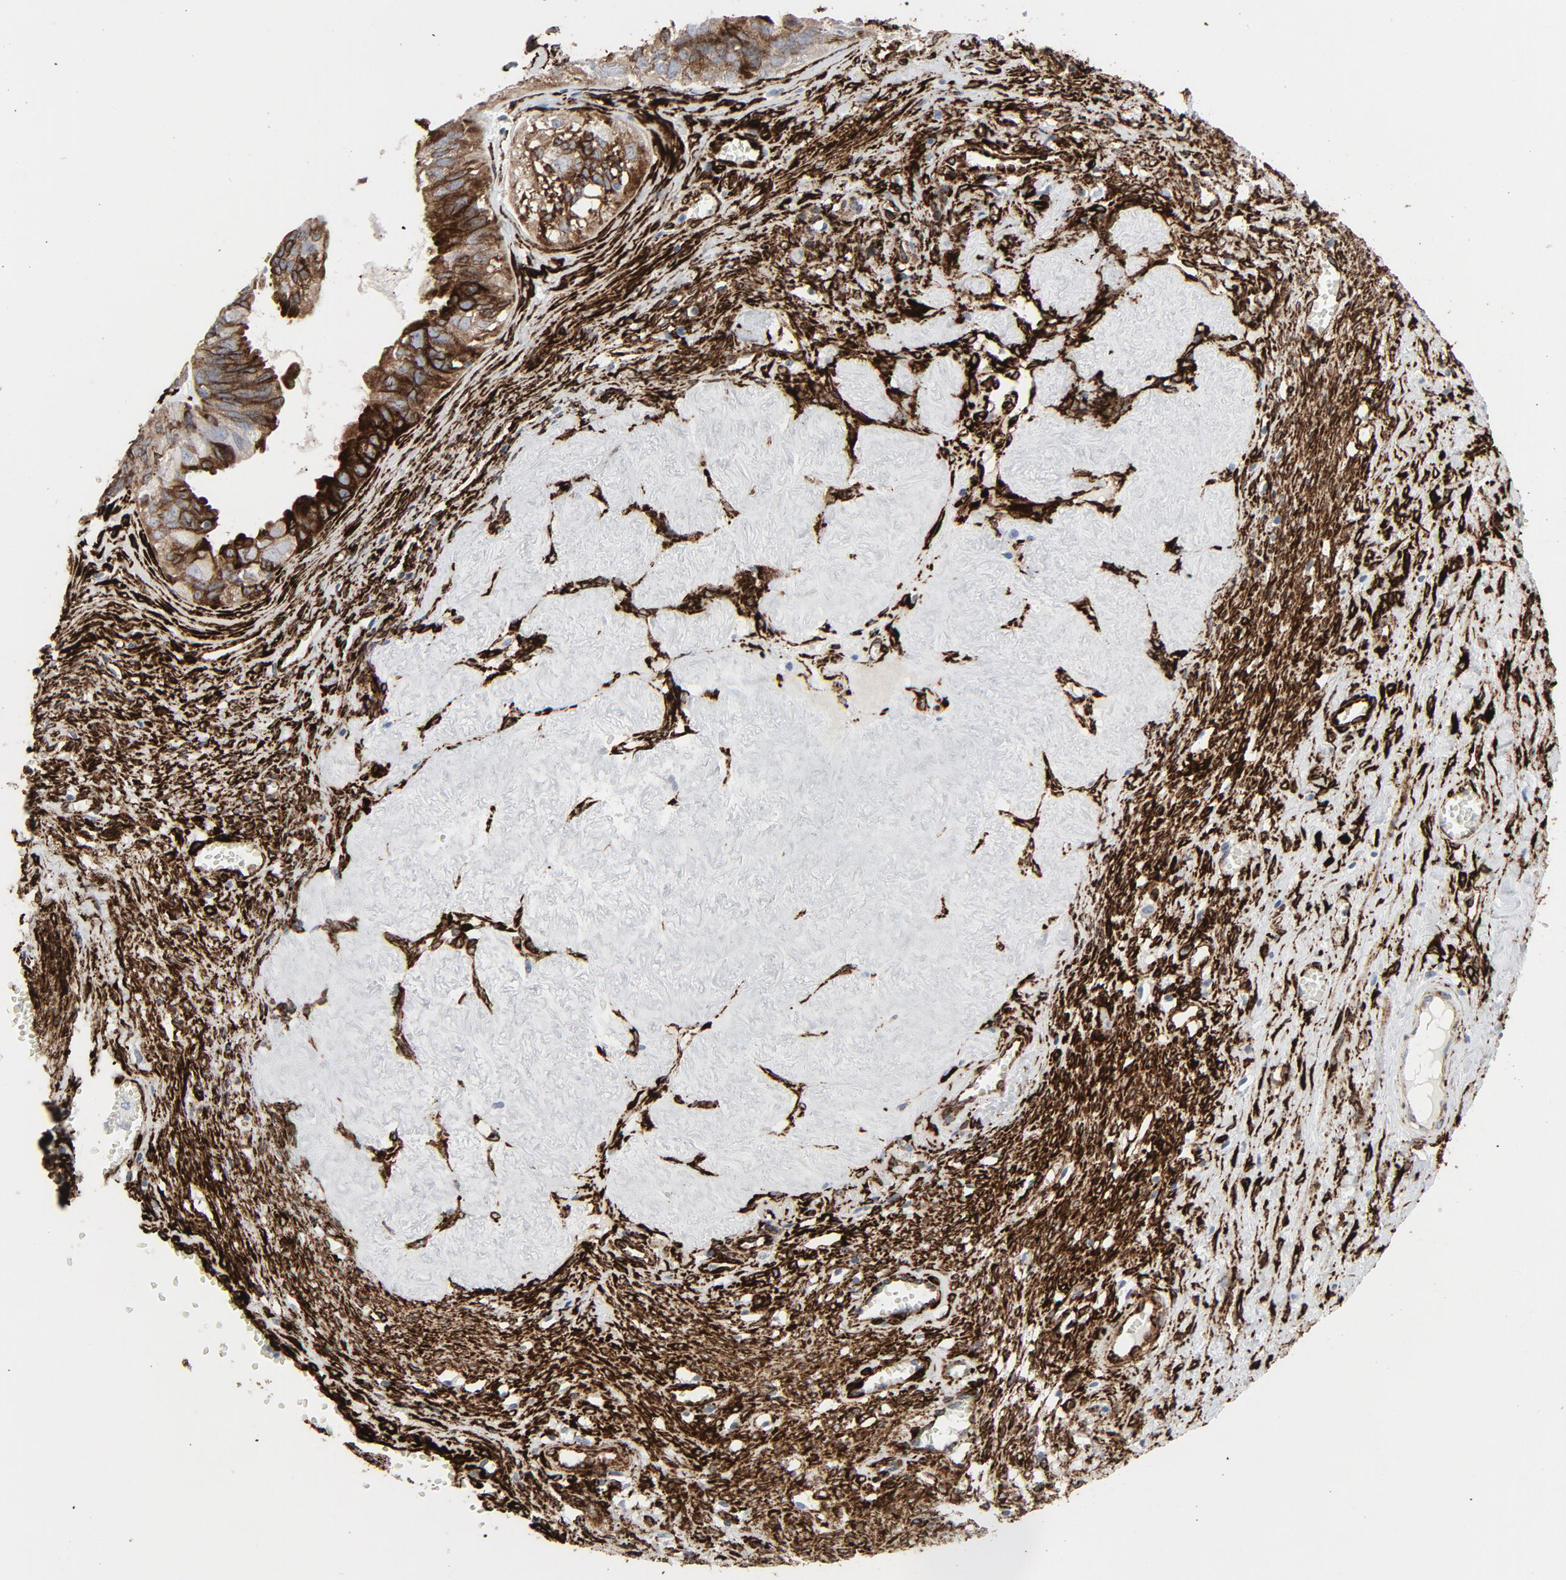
{"staining": {"intensity": "strong", "quantity": ">75%", "location": "cytoplasmic/membranous"}, "tissue": "ovarian cancer", "cell_type": "Tumor cells", "image_type": "cancer", "snomed": [{"axis": "morphology", "description": "Cystadenocarcinoma, serous, NOS"}, {"axis": "topography", "description": "Soft tissue"}, {"axis": "topography", "description": "Ovary"}], "caption": "Approximately >75% of tumor cells in human ovarian serous cystadenocarcinoma demonstrate strong cytoplasmic/membranous protein staining as visualized by brown immunohistochemical staining.", "gene": "SERPINH1", "patient": {"sex": "female", "age": 57}}